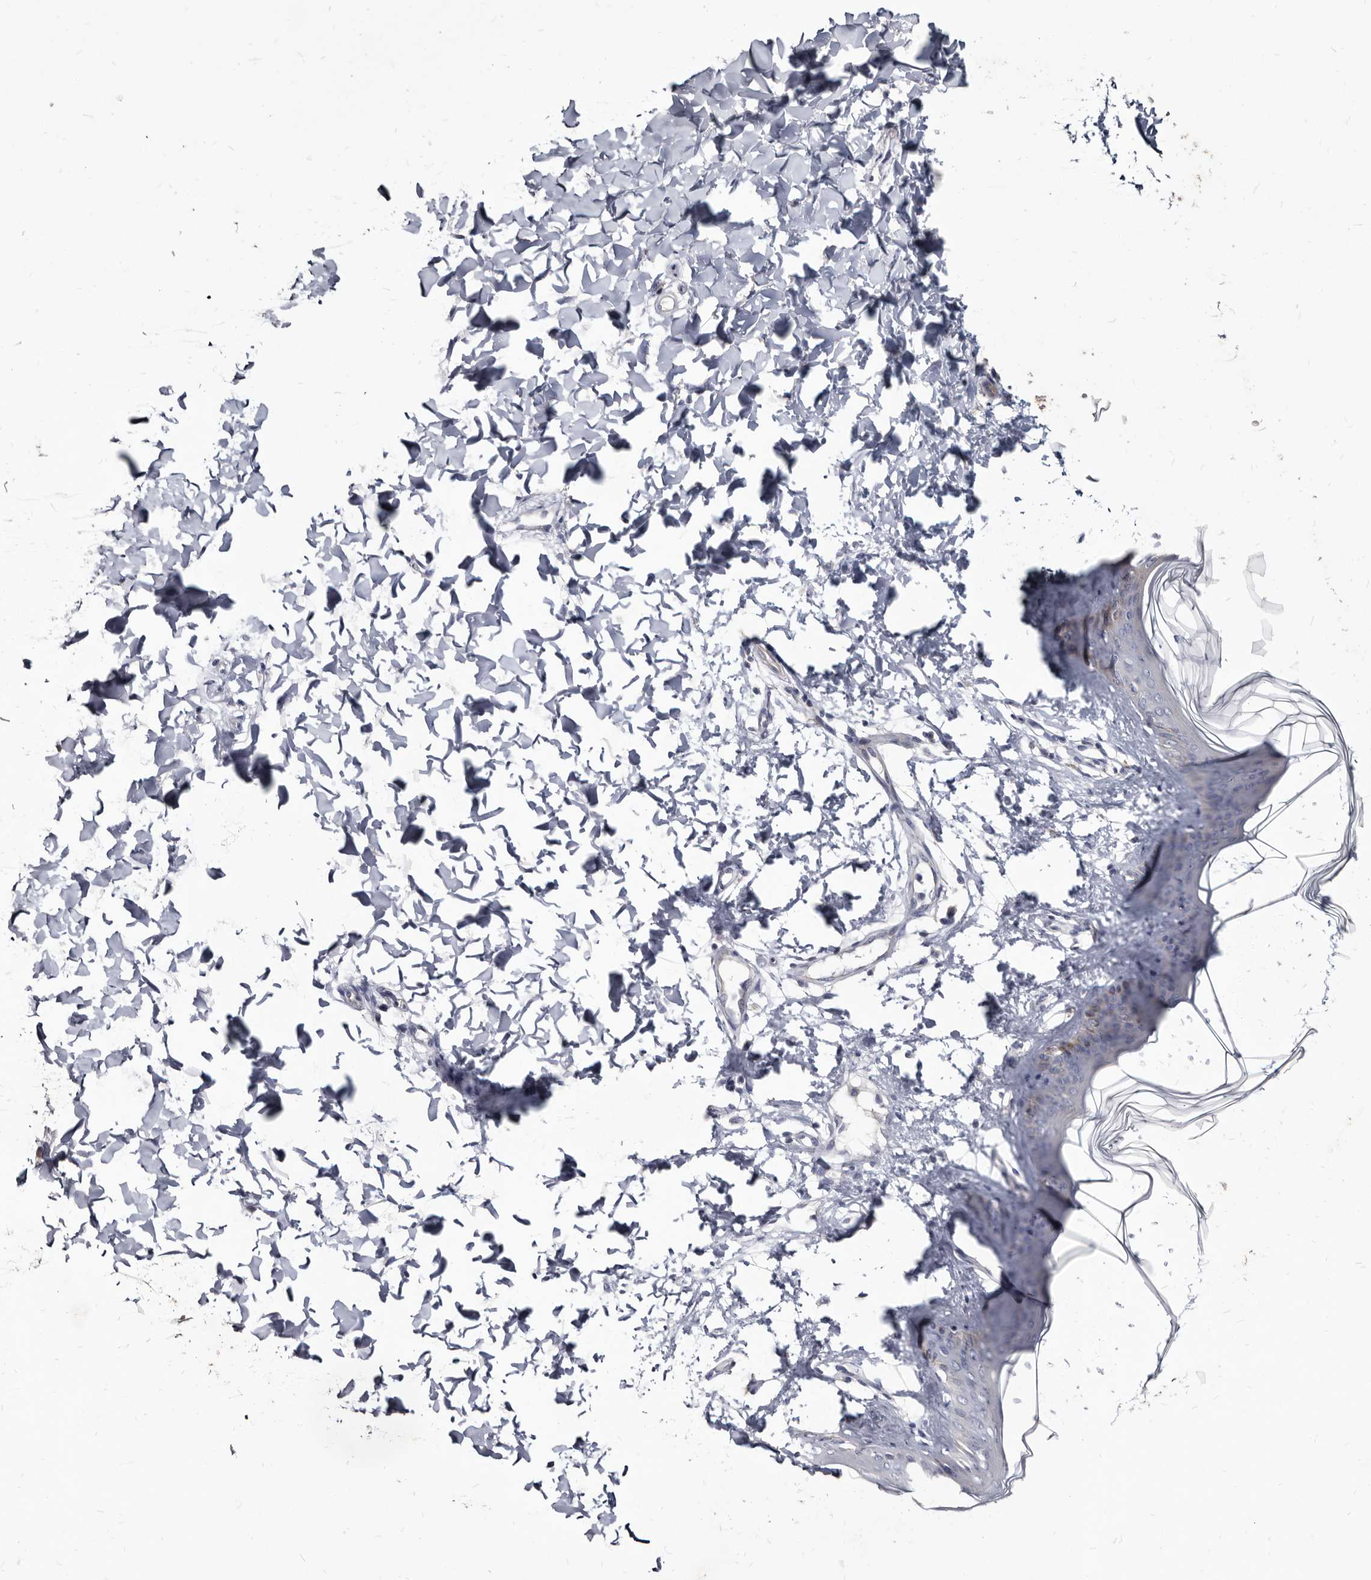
{"staining": {"intensity": "negative", "quantity": "none", "location": "none"}, "tissue": "skin", "cell_type": "Fibroblasts", "image_type": "normal", "snomed": [{"axis": "morphology", "description": "Normal tissue, NOS"}, {"axis": "topography", "description": "Skin"}], "caption": "An immunohistochemistry image of normal skin is shown. There is no staining in fibroblasts of skin.", "gene": "ABCF2", "patient": {"sex": "female", "age": 17}}